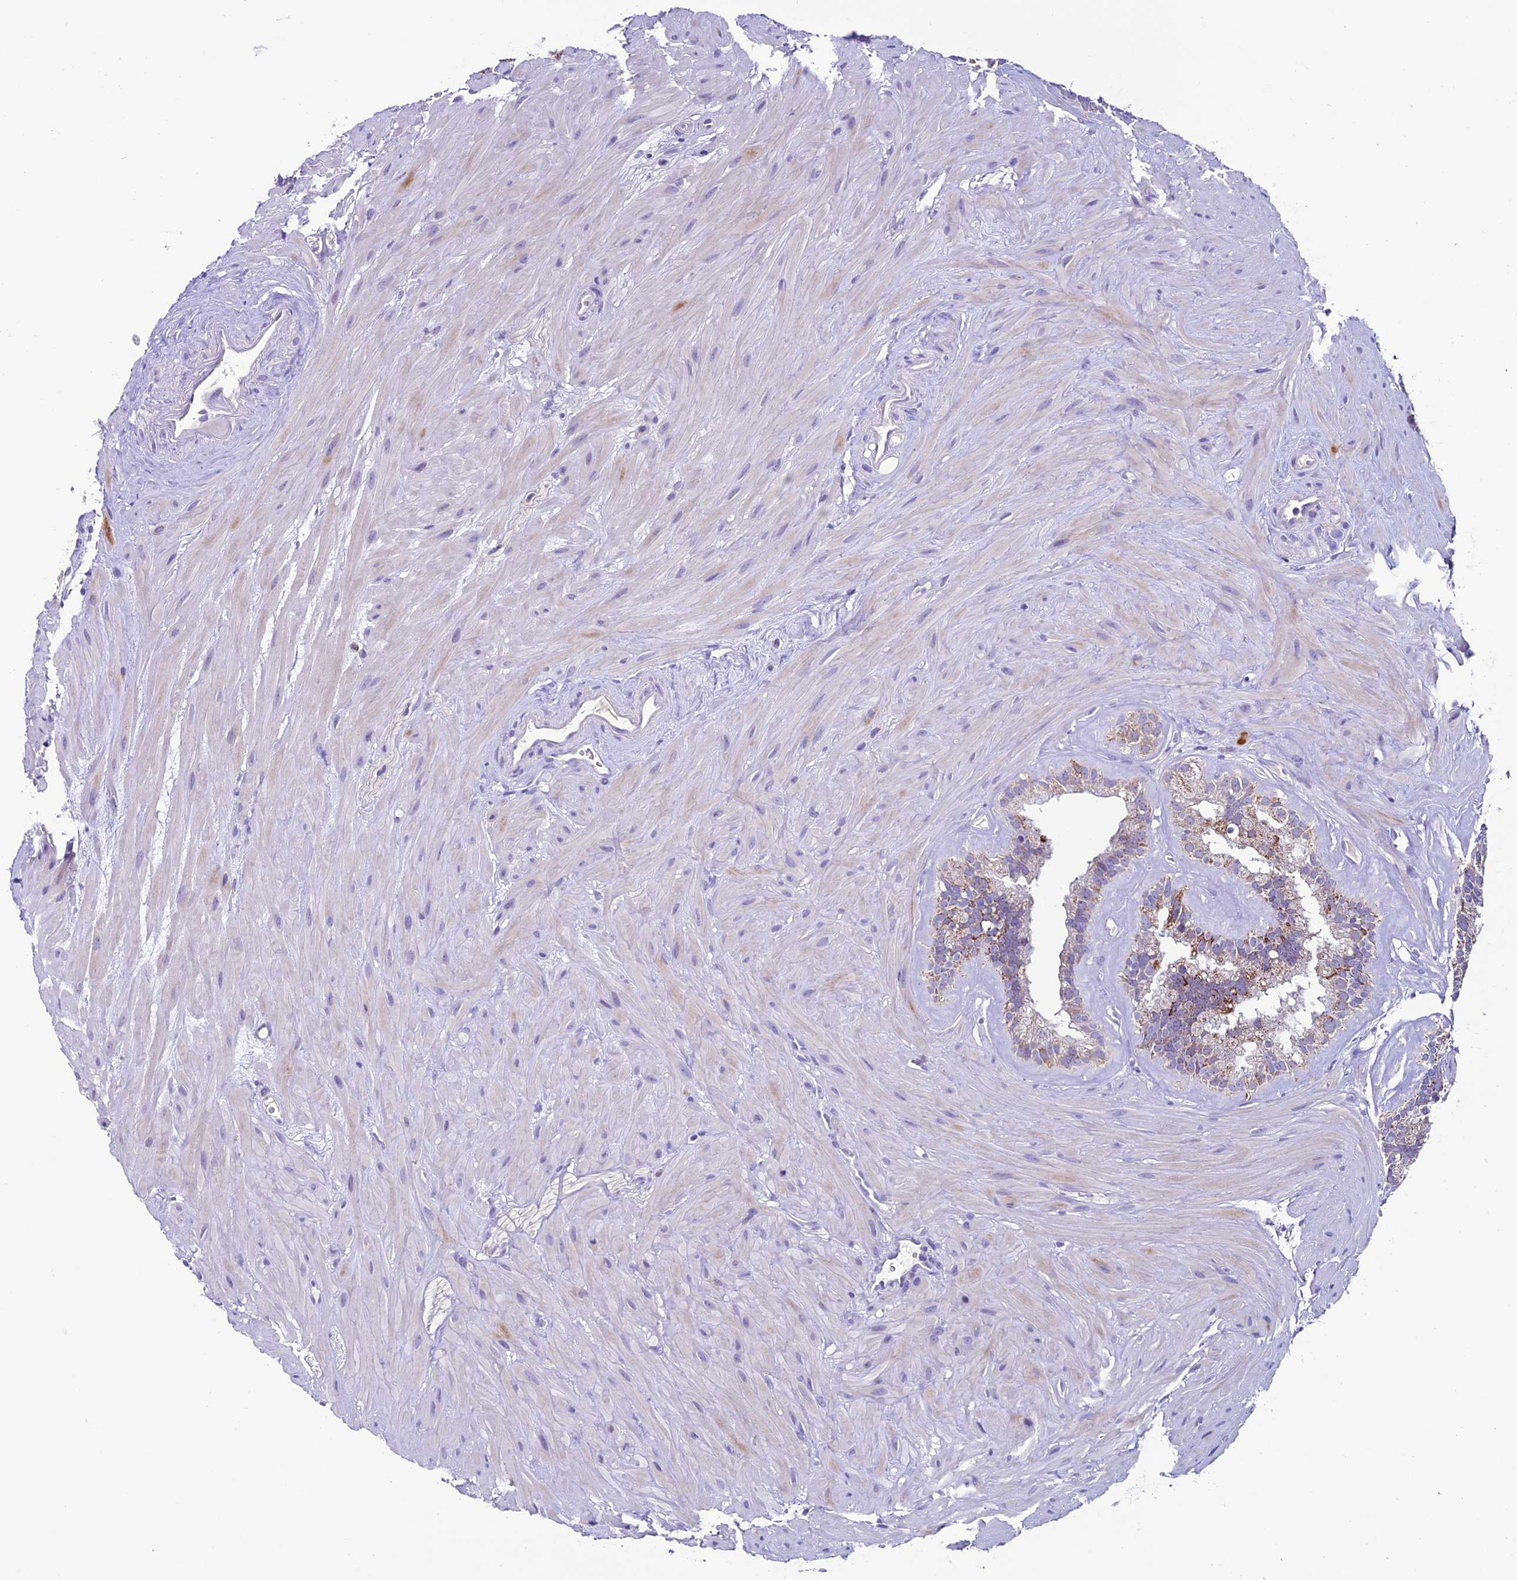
{"staining": {"intensity": "strong", "quantity": "25%-75%", "location": "cytoplasmic/membranous"}, "tissue": "seminal vesicle", "cell_type": "Glandular cells", "image_type": "normal", "snomed": [{"axis": "morphology", "description": "Normal tissue, NOS"}, {"axis": "topography", "description": "Prostate"}, {"axis": "topography", "description": "Seminal veicle"}], "caption": "Glandular cells reveal high levels of strong cytoplasmic/membranous positivity in about 25%-75% of cells in normal human seminal vesicle.", "gene": "SLC10A1", "patient": {"sex": "male", "age": 59}}